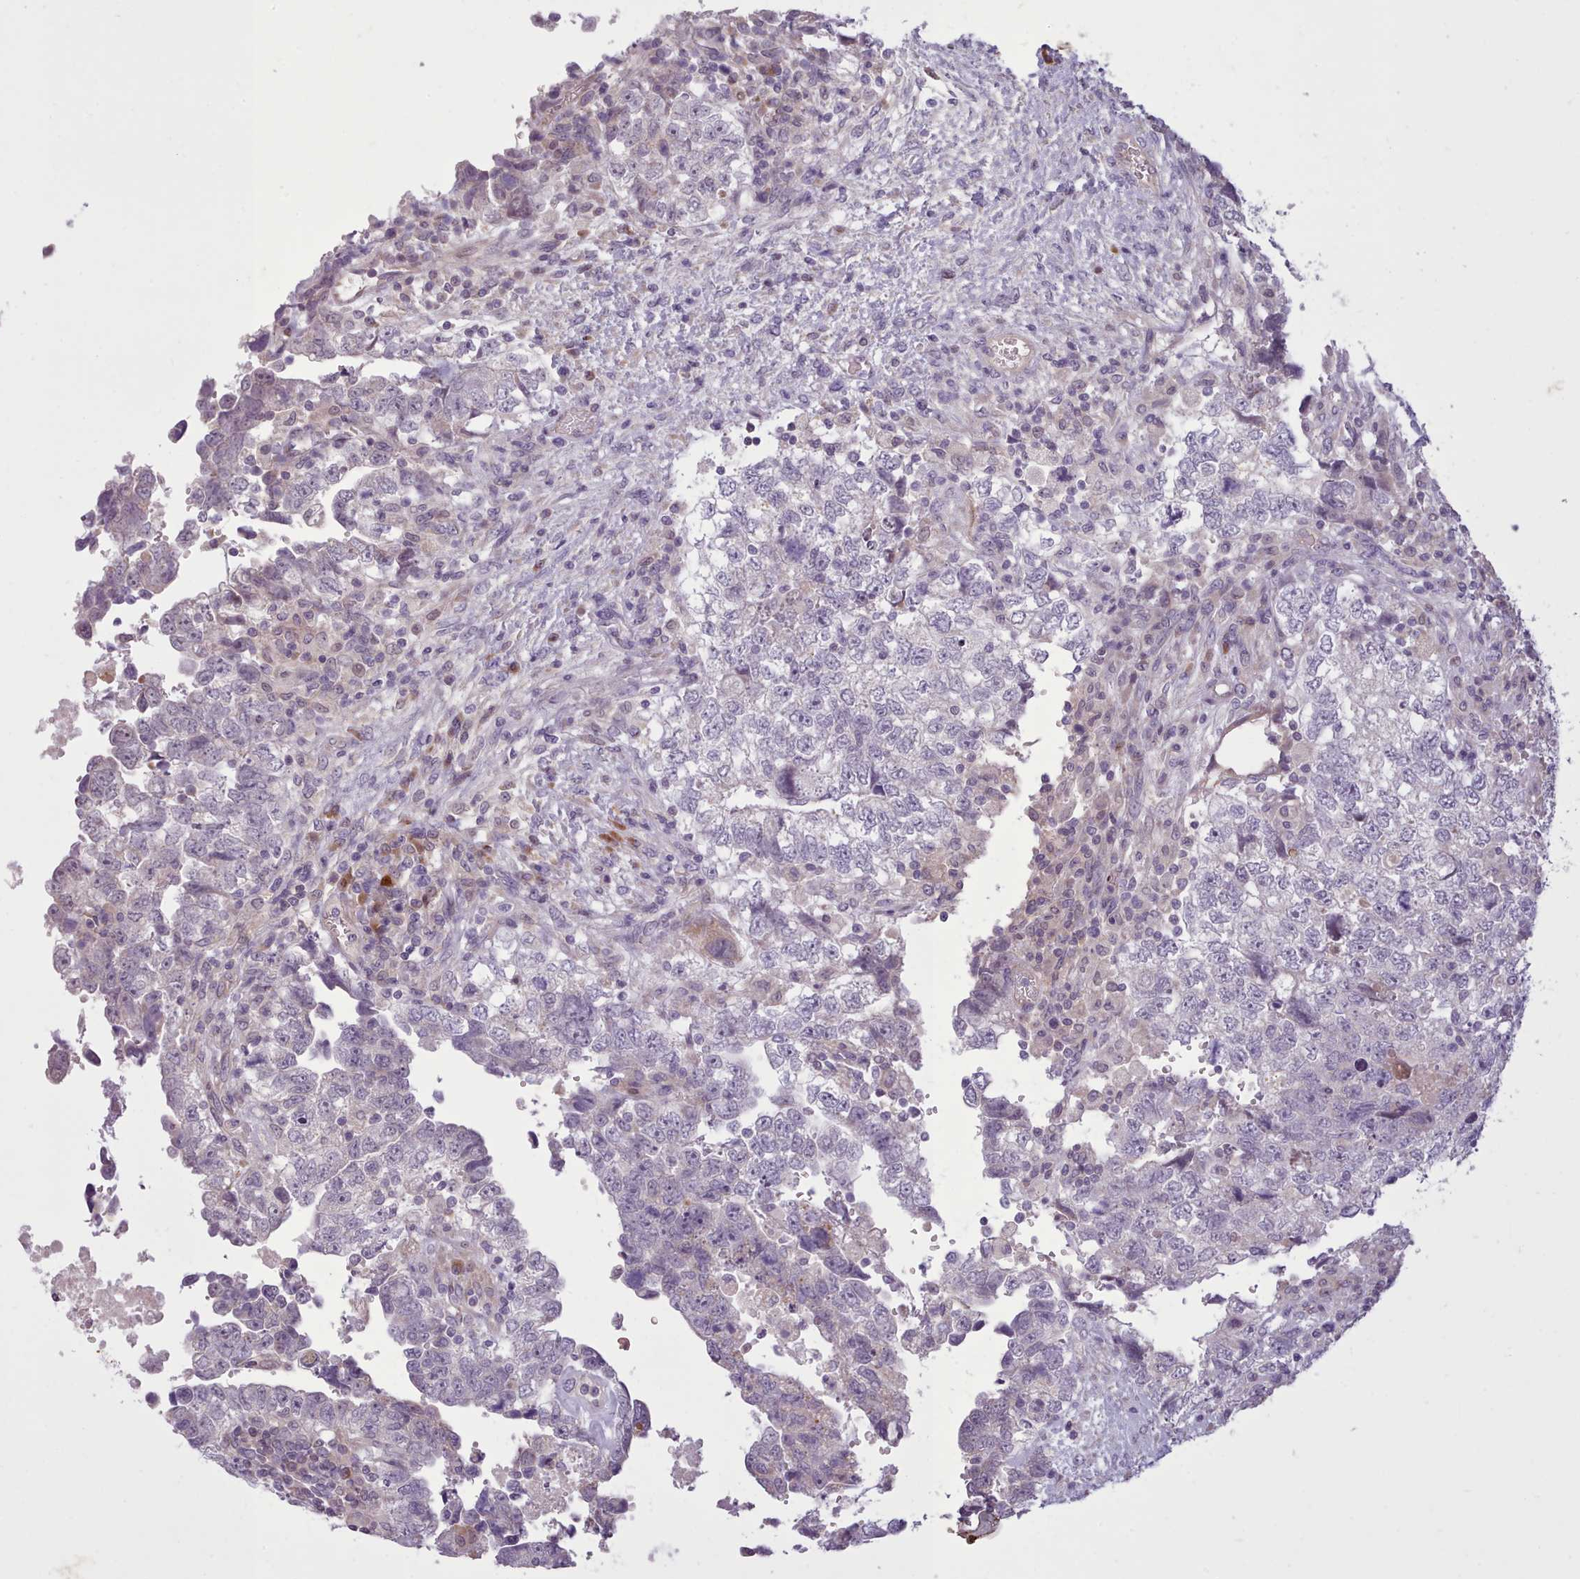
{"staining": {"intensity": "negative", "quantity": "none", "location": "none"}, "tissue": "testis cancer", "cell_type": "Tumor cells", "image_type": "cancer", "snomed": [{"axis": "morphology", "description": "Carcinoma, Embryonal, NOS"}, {"axis": "topography", "description": "Testis"}], "caption": "This is an immunohistochemistry (IHC) micrograph of testis cancer (embryonal carcinoma). There is no positivity in tumor cells.", "gene": "NMRK1", "patient": {"sex": "male", "age": 37}}